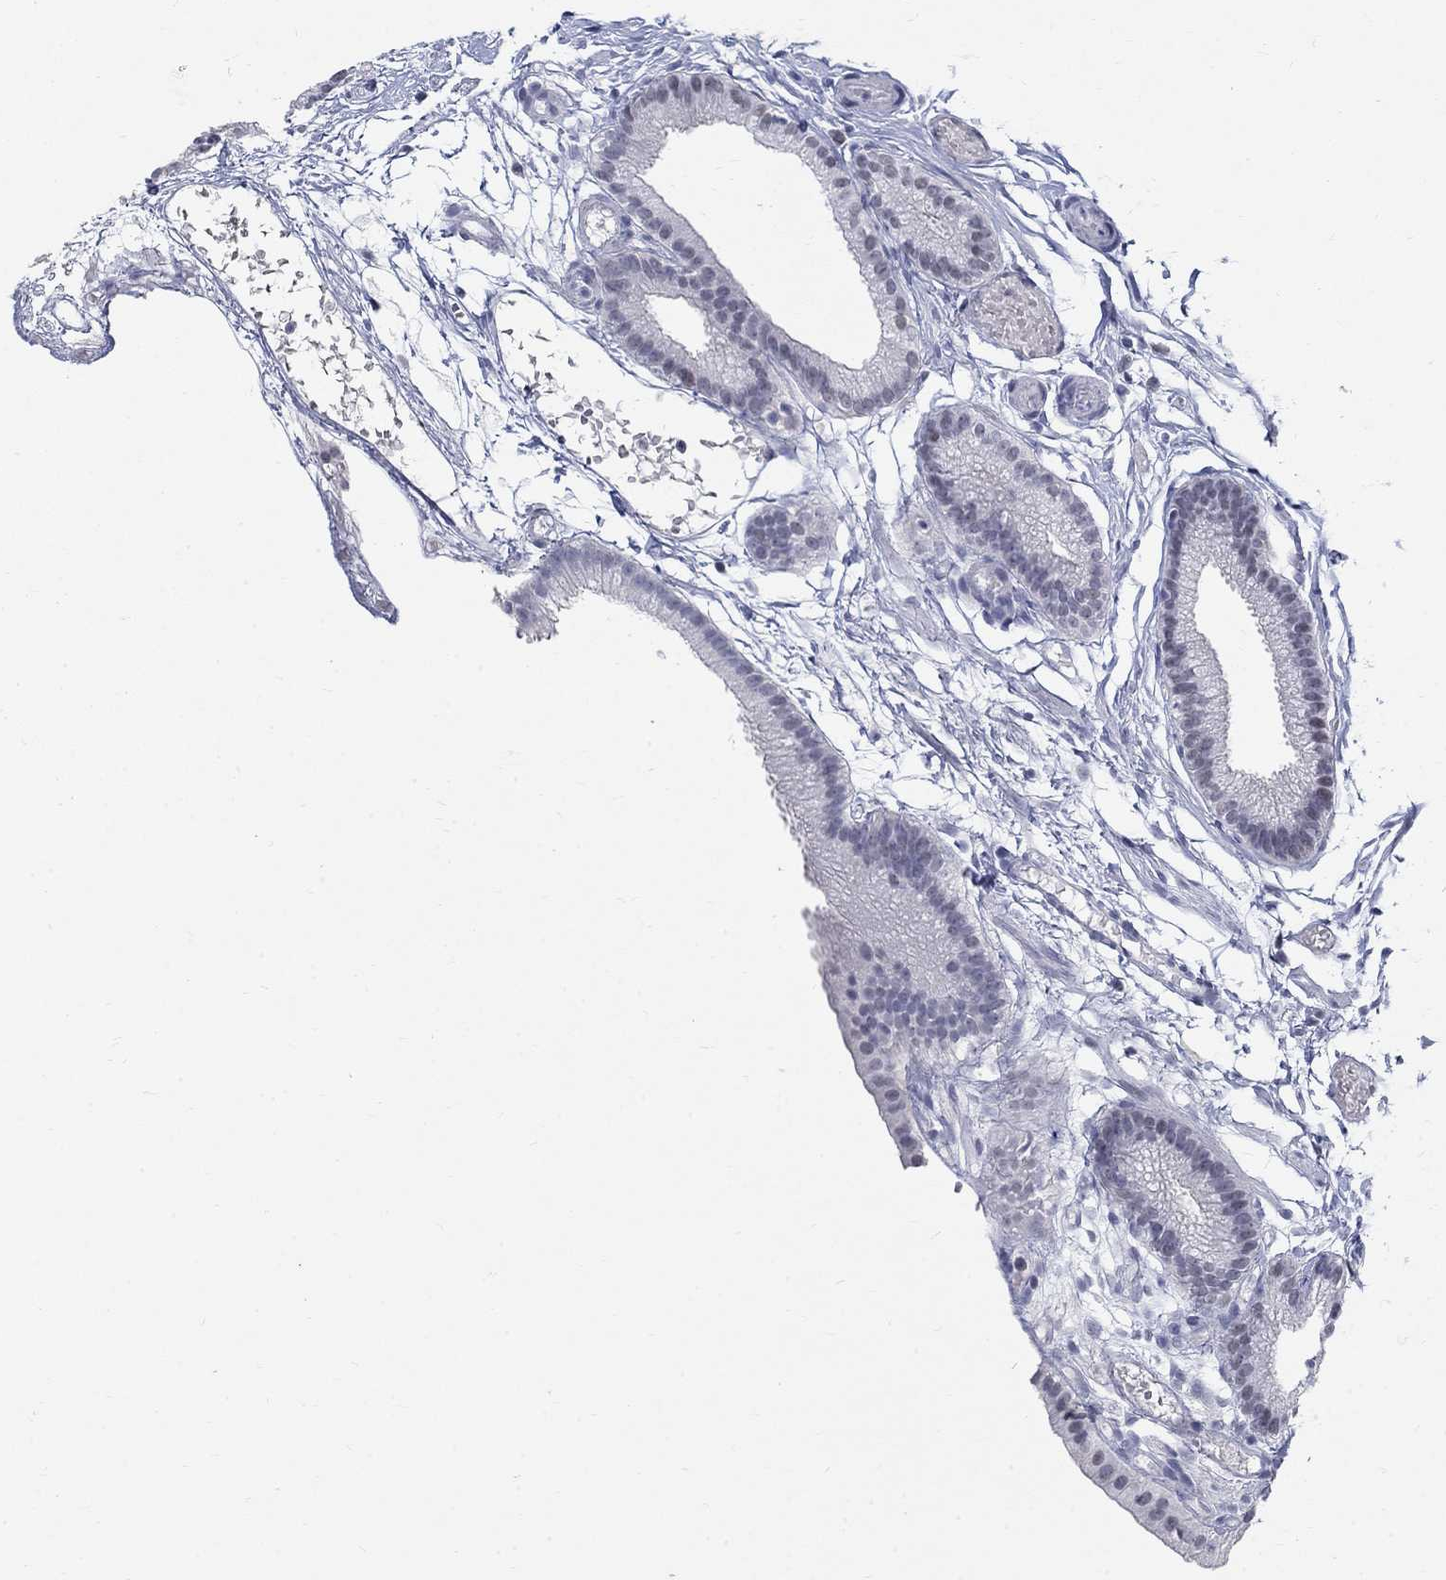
{"staining": {"intensity": "negative", "quantity": "none", "location": "none"}, "tissue": "gallbladder", "cell_type": "Glandular cells", "image_type": "normal", "snomed": [{"axis": "morphology", "description": "Normal tissue, NOS"}, {"axis": "topography", "description": "Gallbladder"}], "caption": "Immunohistochemistry (IHC) of unremarkable gallbladder demonstrates no staining in glandular cells. (Immunohistochemistry, brightfield microscopy, high magnification).", "gene": "BHLHE22", "patient": {"sex": "female", "age": 45}}